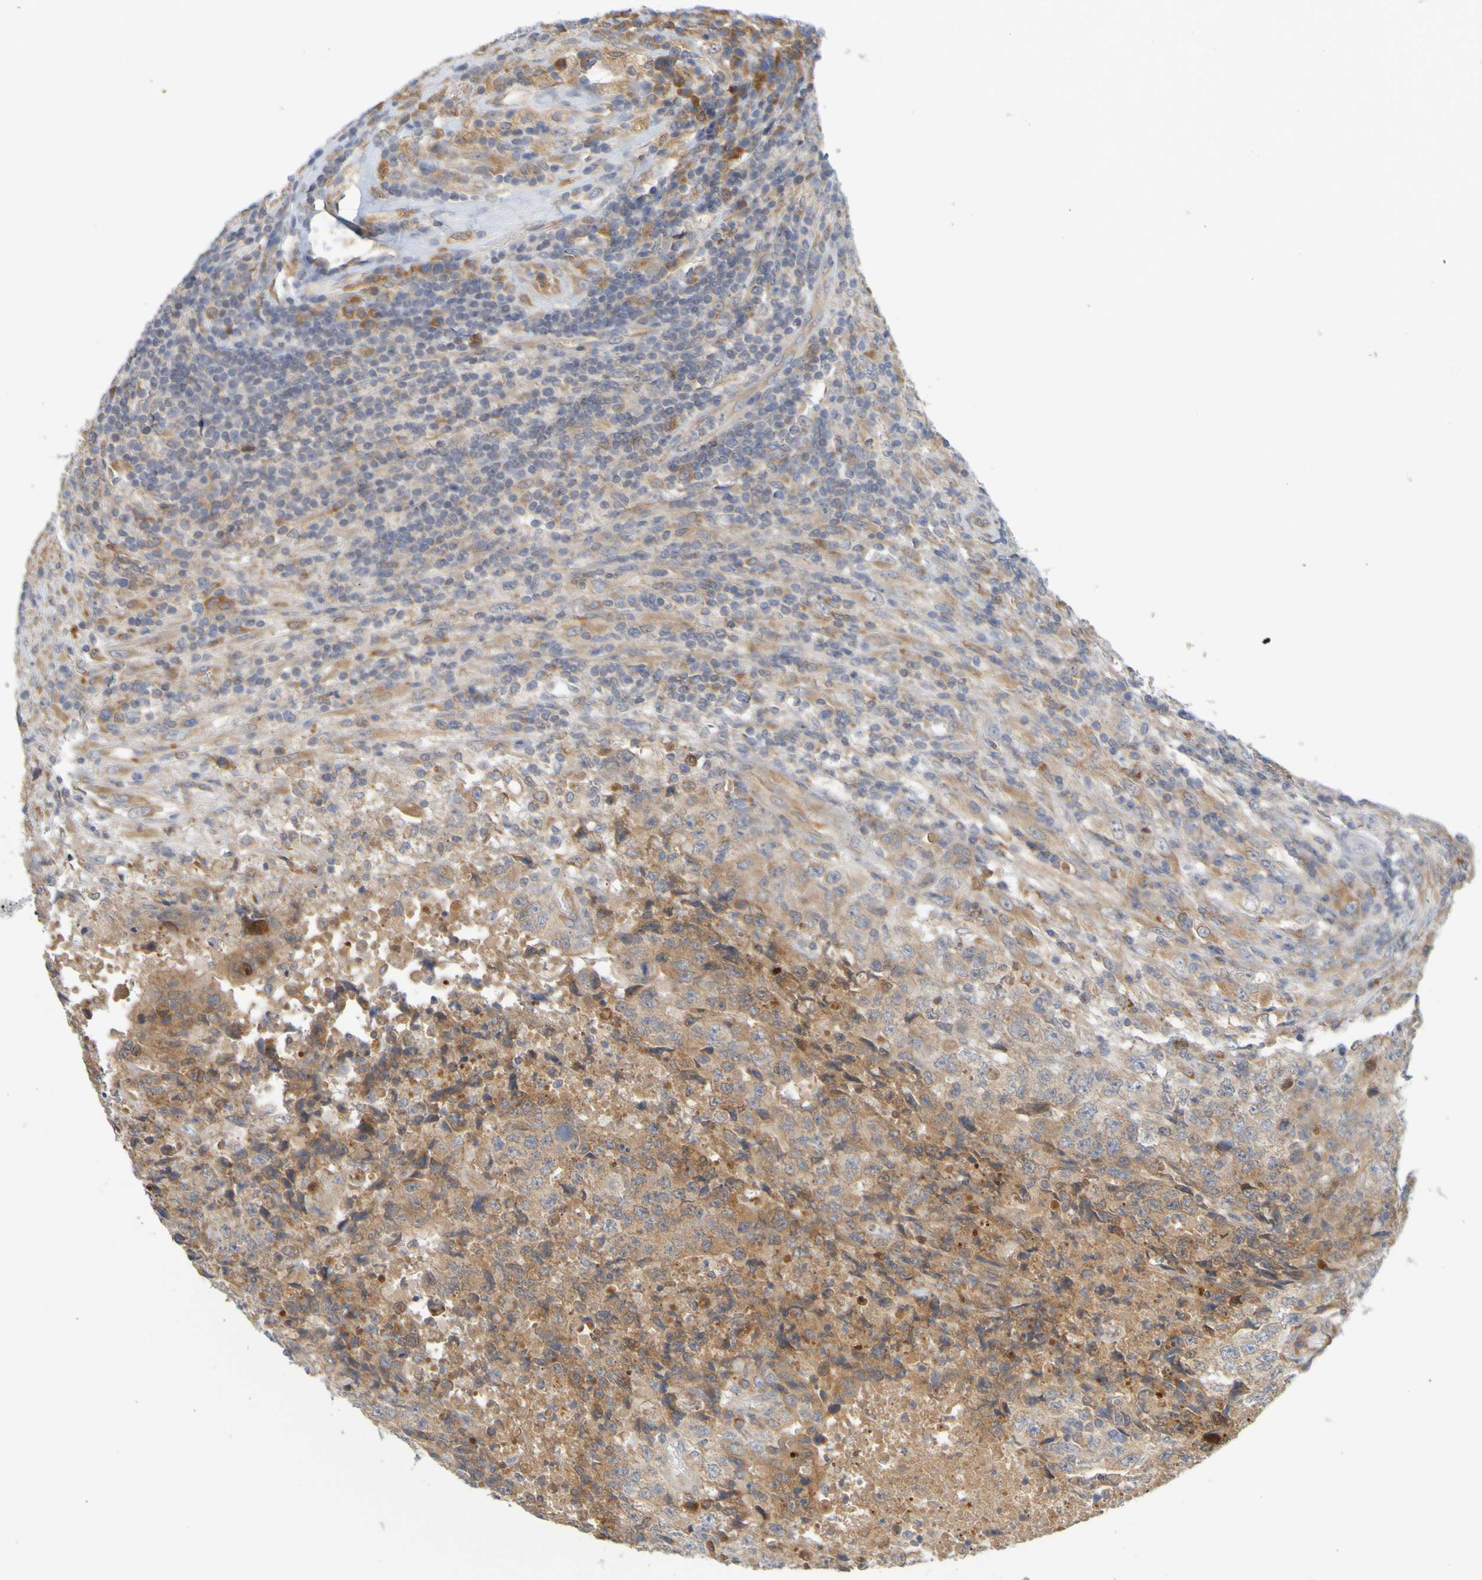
{"staining": {"intensity": "moderate", "quantity": ">75%", "location": "cytoplasmic/membranous"}, "tissue": "testis cancer", "cell_type": "Tumor cells", "image_type": "cancer", "snomed": [{"axis": "morphology", "description": "Necrosis, NOS"}, {"axis": "morphology", "description": "Carcinoma, Embryonal, NOS"}, {"axis": "topography", "description": "Testis"}], "caption": "Testis embryonal carcinoma stained with DAB (3,3'-diaminobenzidine) immunohistochemistry (IHC) shows medium levels of moderate cytoplasmic/membranous expression in approximately >75% of tumor cells.", "gene": "MOGS", "patient": {"sex": "male", "age": 19}}